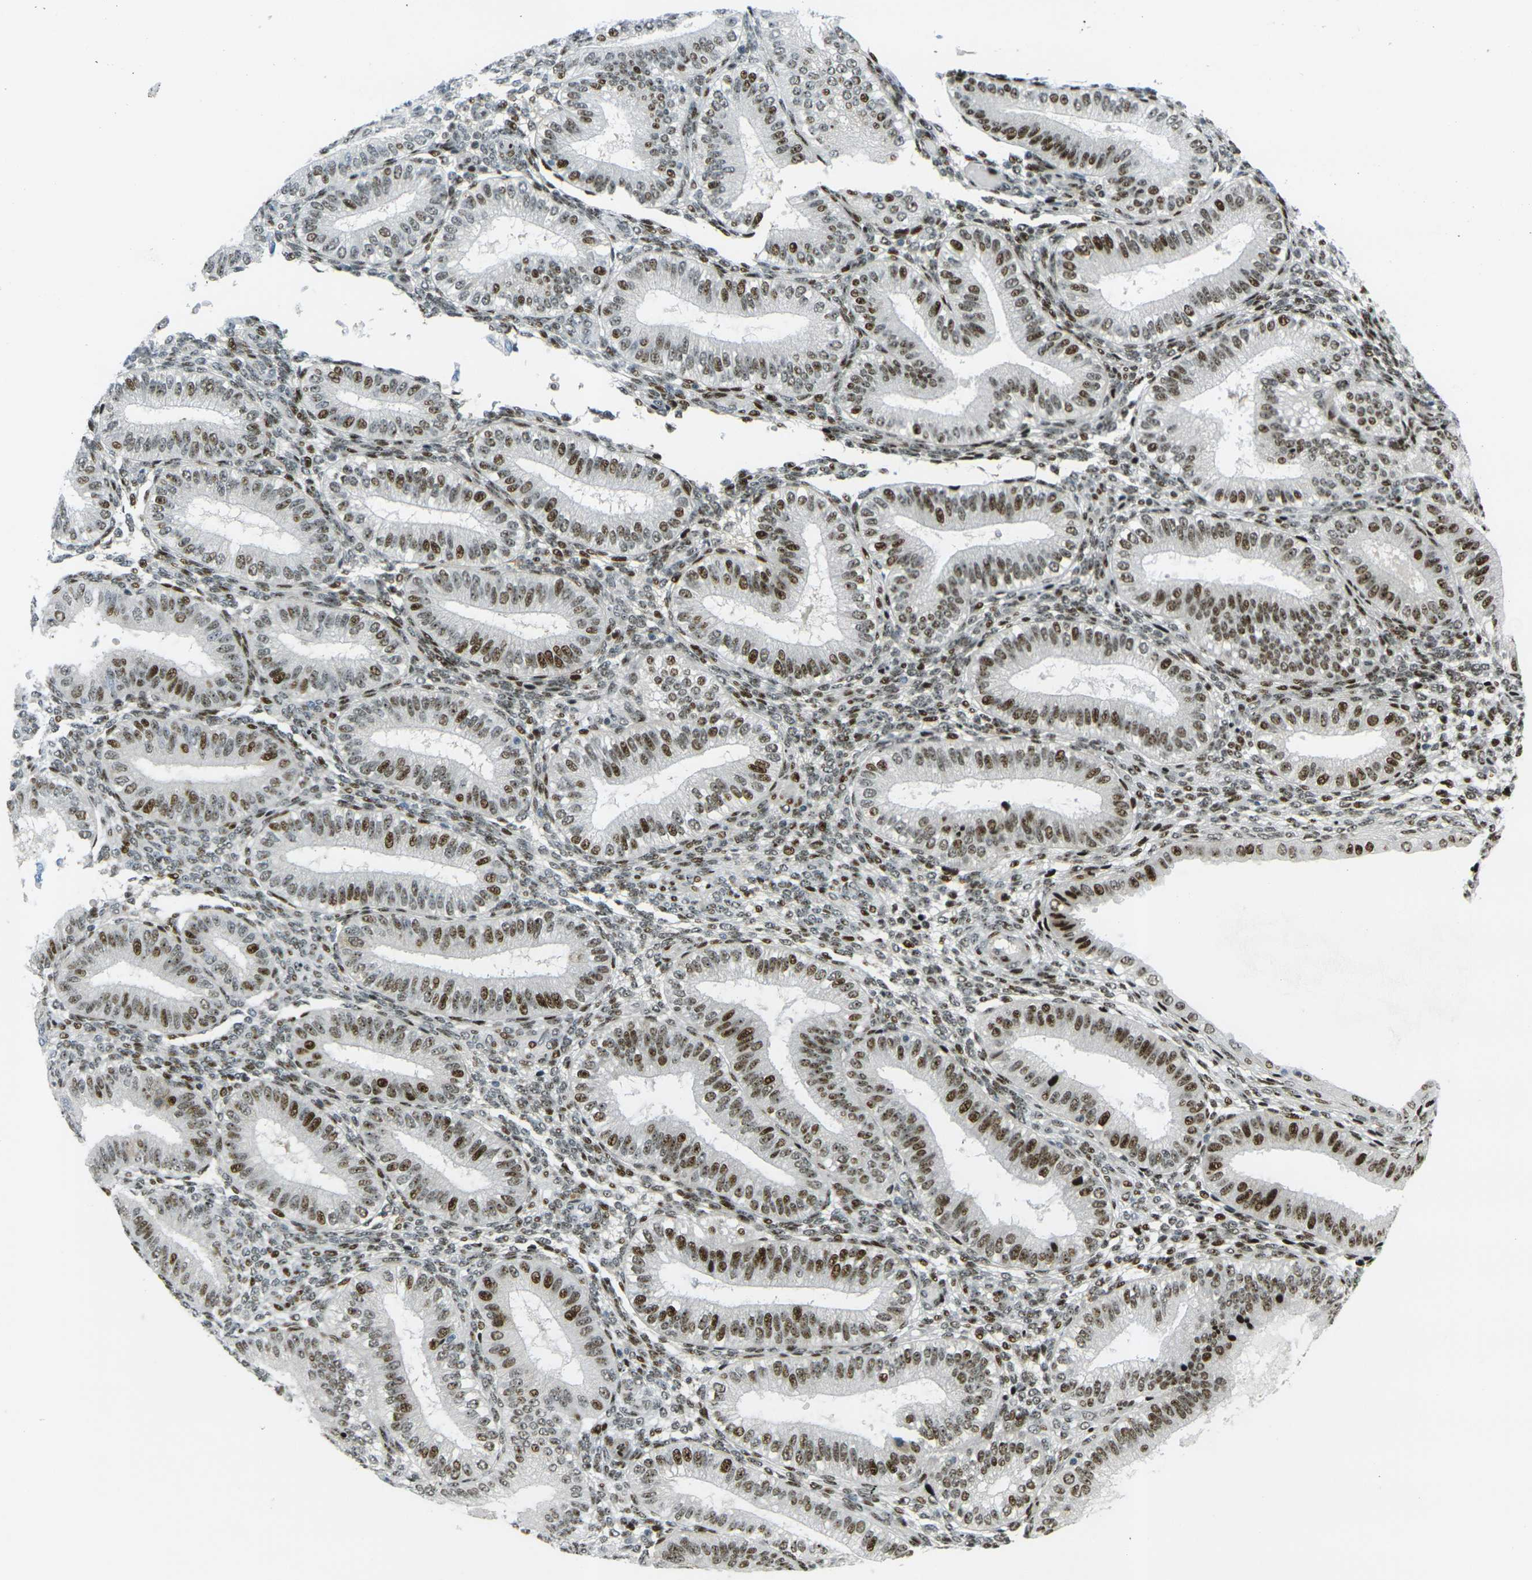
{"staining": {"intensity": "moderate", "quantity": ">75%", "location": "nuclear"}, "tissue": "endometrium", "cell_type": "Cells in endometrial stroma", "image_type": "normal", "snomed": [{"axis": "morphology", "description": "Normal tissue, NOS"}, {"axis": "topography", "description": "Endometrium"}], "caption": "Cells in endometrial stroma exhibit moderate nuclear positivity in about >75% of cells in normal endometrium. (Stains: DAB in brown, nuclei in blue, Microscopy: brightfield microscopy at high magnification).", "gene": "UBE2C", "patient": {"sex": "female", "age": 39}}